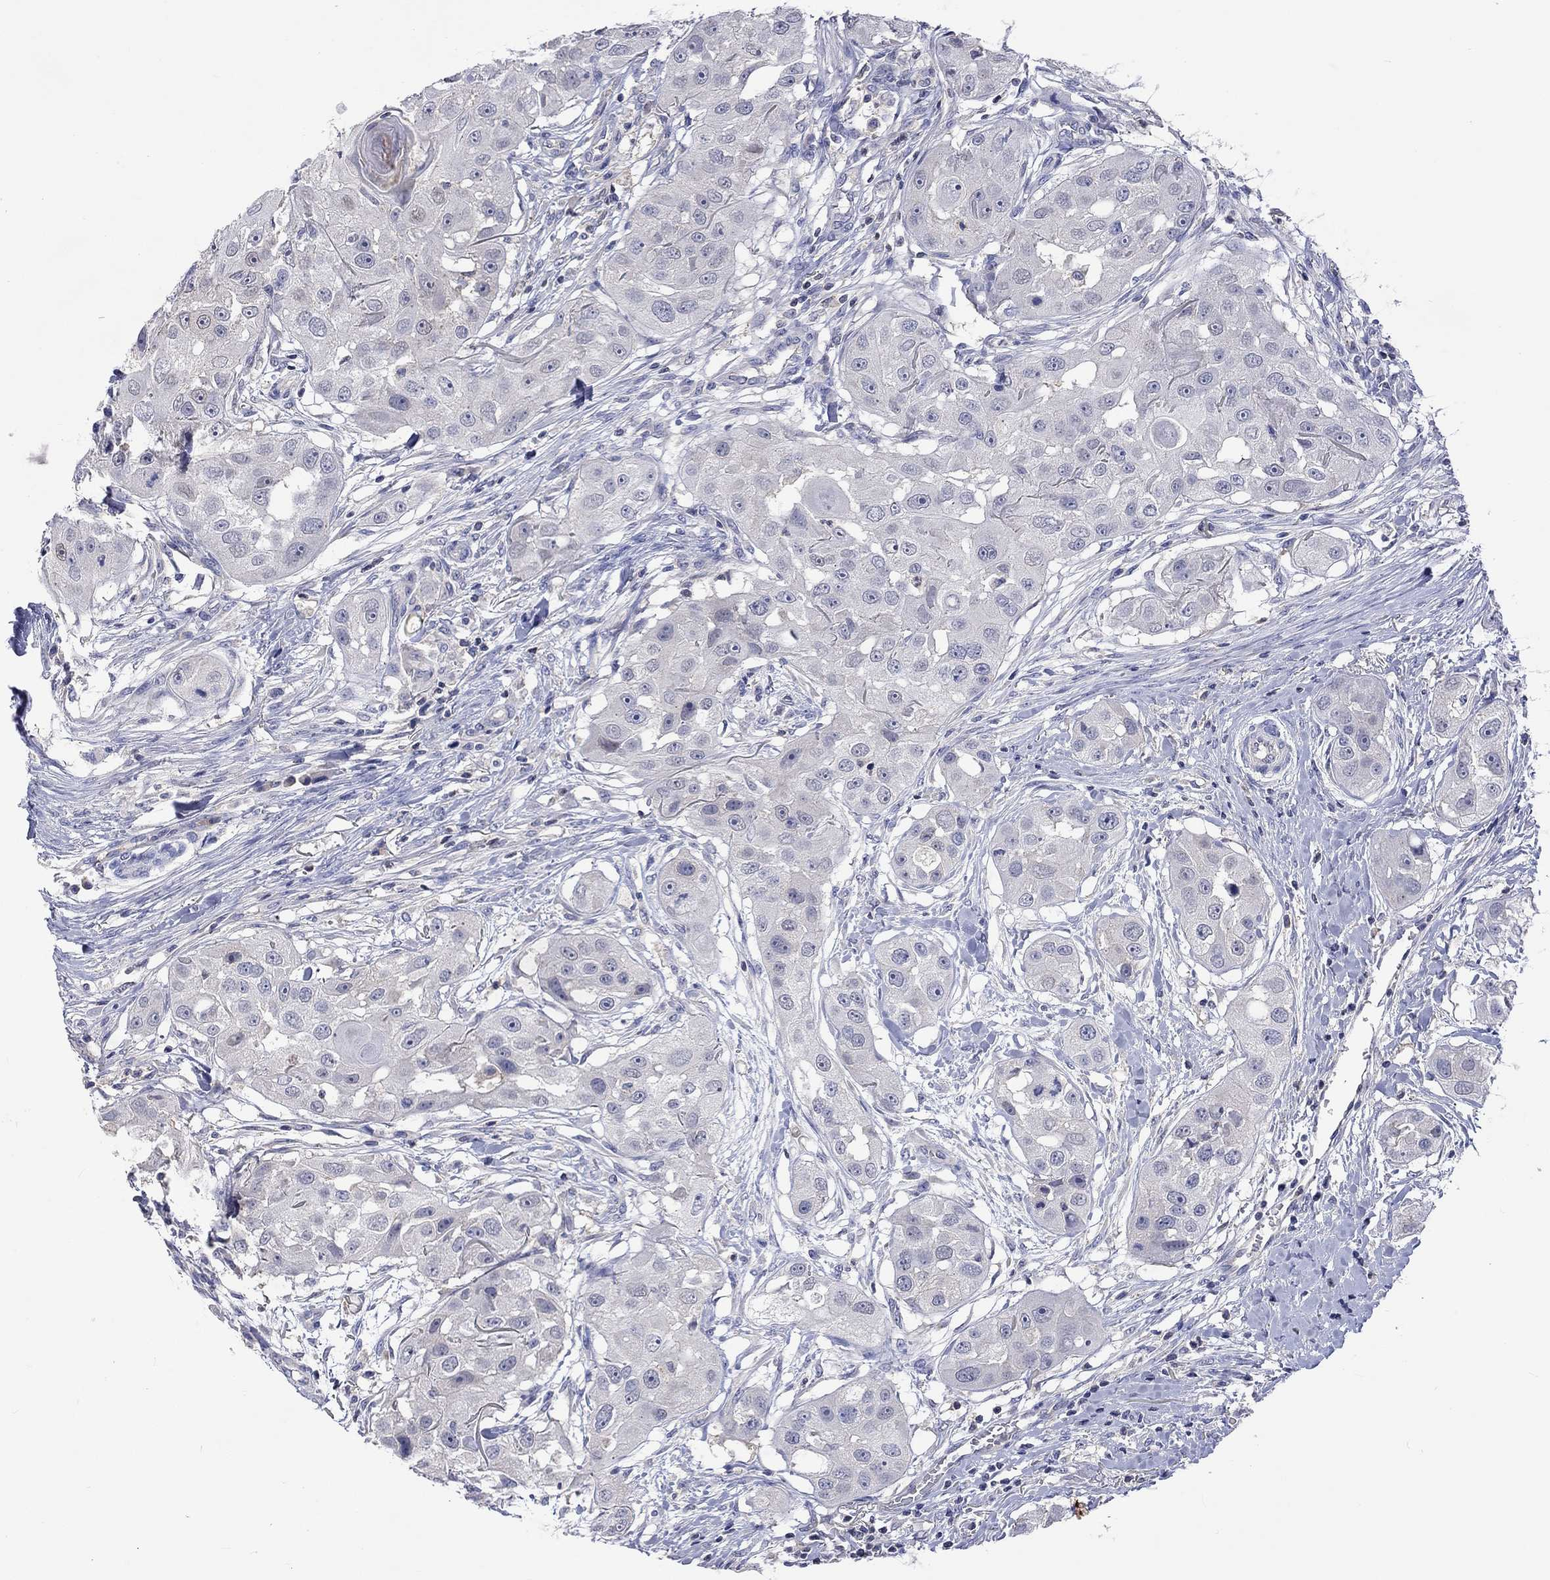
{"staining": {"intensity": "negative", "quantity": "none", "location": "none"}, "tissue": "head and neck cancer", "cell_type": "Tumor cells", "image_type": "cancer", "snomed": [{"axis": "morphology", "description": "Squamous cell carcinoma, NOS"}, {"axis": "topography", "description": "Head-Neck"}], "caption": "This is a image of immunohistochemistry staining of head and neck cancer, which shows no staining in tumor cells. The staining was performed using DAB to visualize the protein expression in brown, while the nuclei were stained in blue with hematoxylin (Magnification: 20x).", "gene": "LRFN4", "patient": {"sex": "male", "age": 51}}